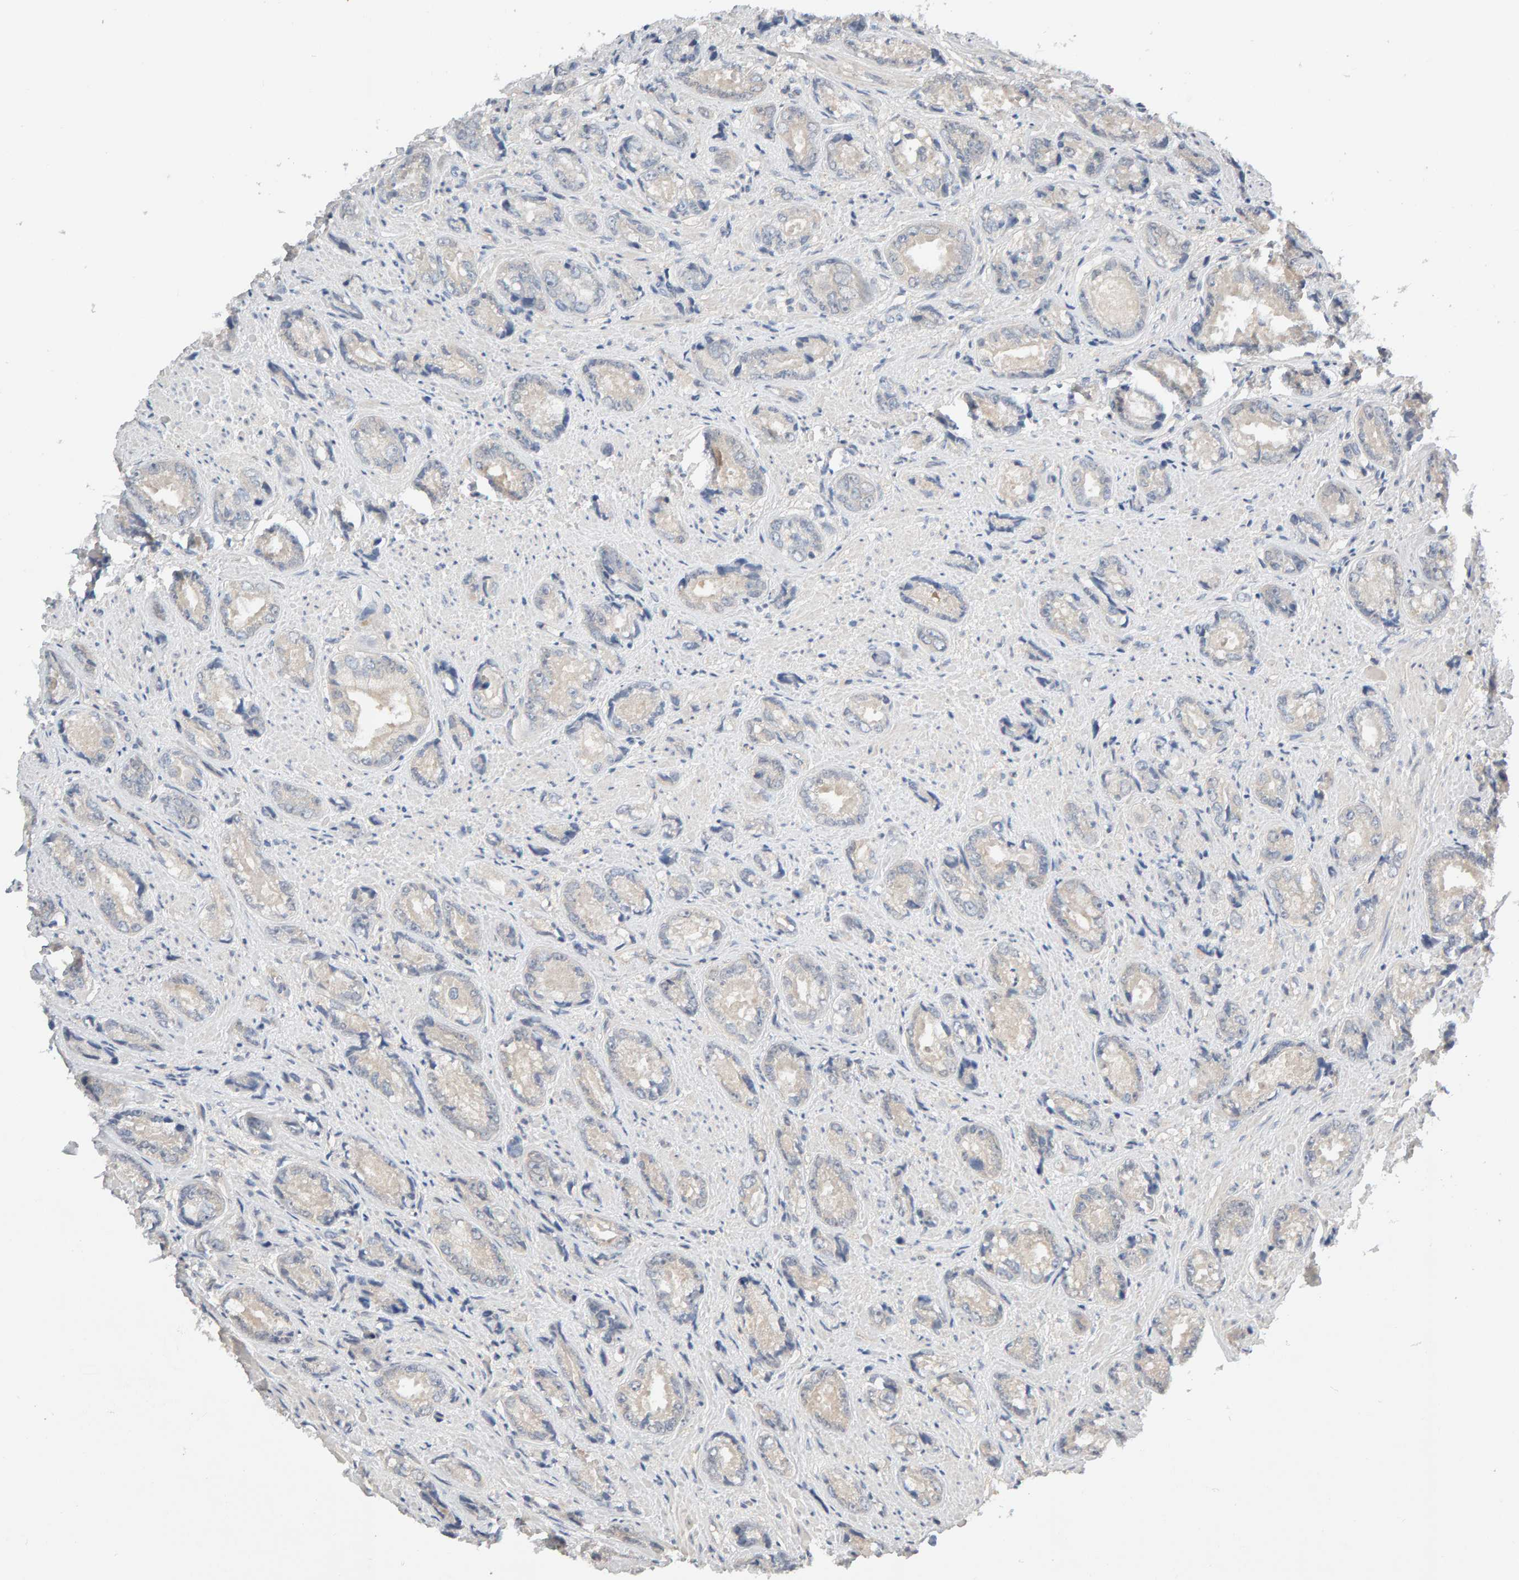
{"staining": {"intensity": "negative", "quantity": "none", "location": "none"}, "tissue": "prostate cancer", "cell_type": "Tumor cells", "image_type": "cancer", "snomed": [{"axis": "morphology", "description": "Adenocarcinoma, High grade"}, {"axis": "topography", "description": "Prostate"}], "caption": "This histopathology image is of prostate cancer stained with immunohistochemistry (IHC) to label a protein in brown with the nuclei are counter-stained blue. There is no staining in tumor cells.", "gene": "GFUS", "patient": {"sex": "male", "age": 61}}